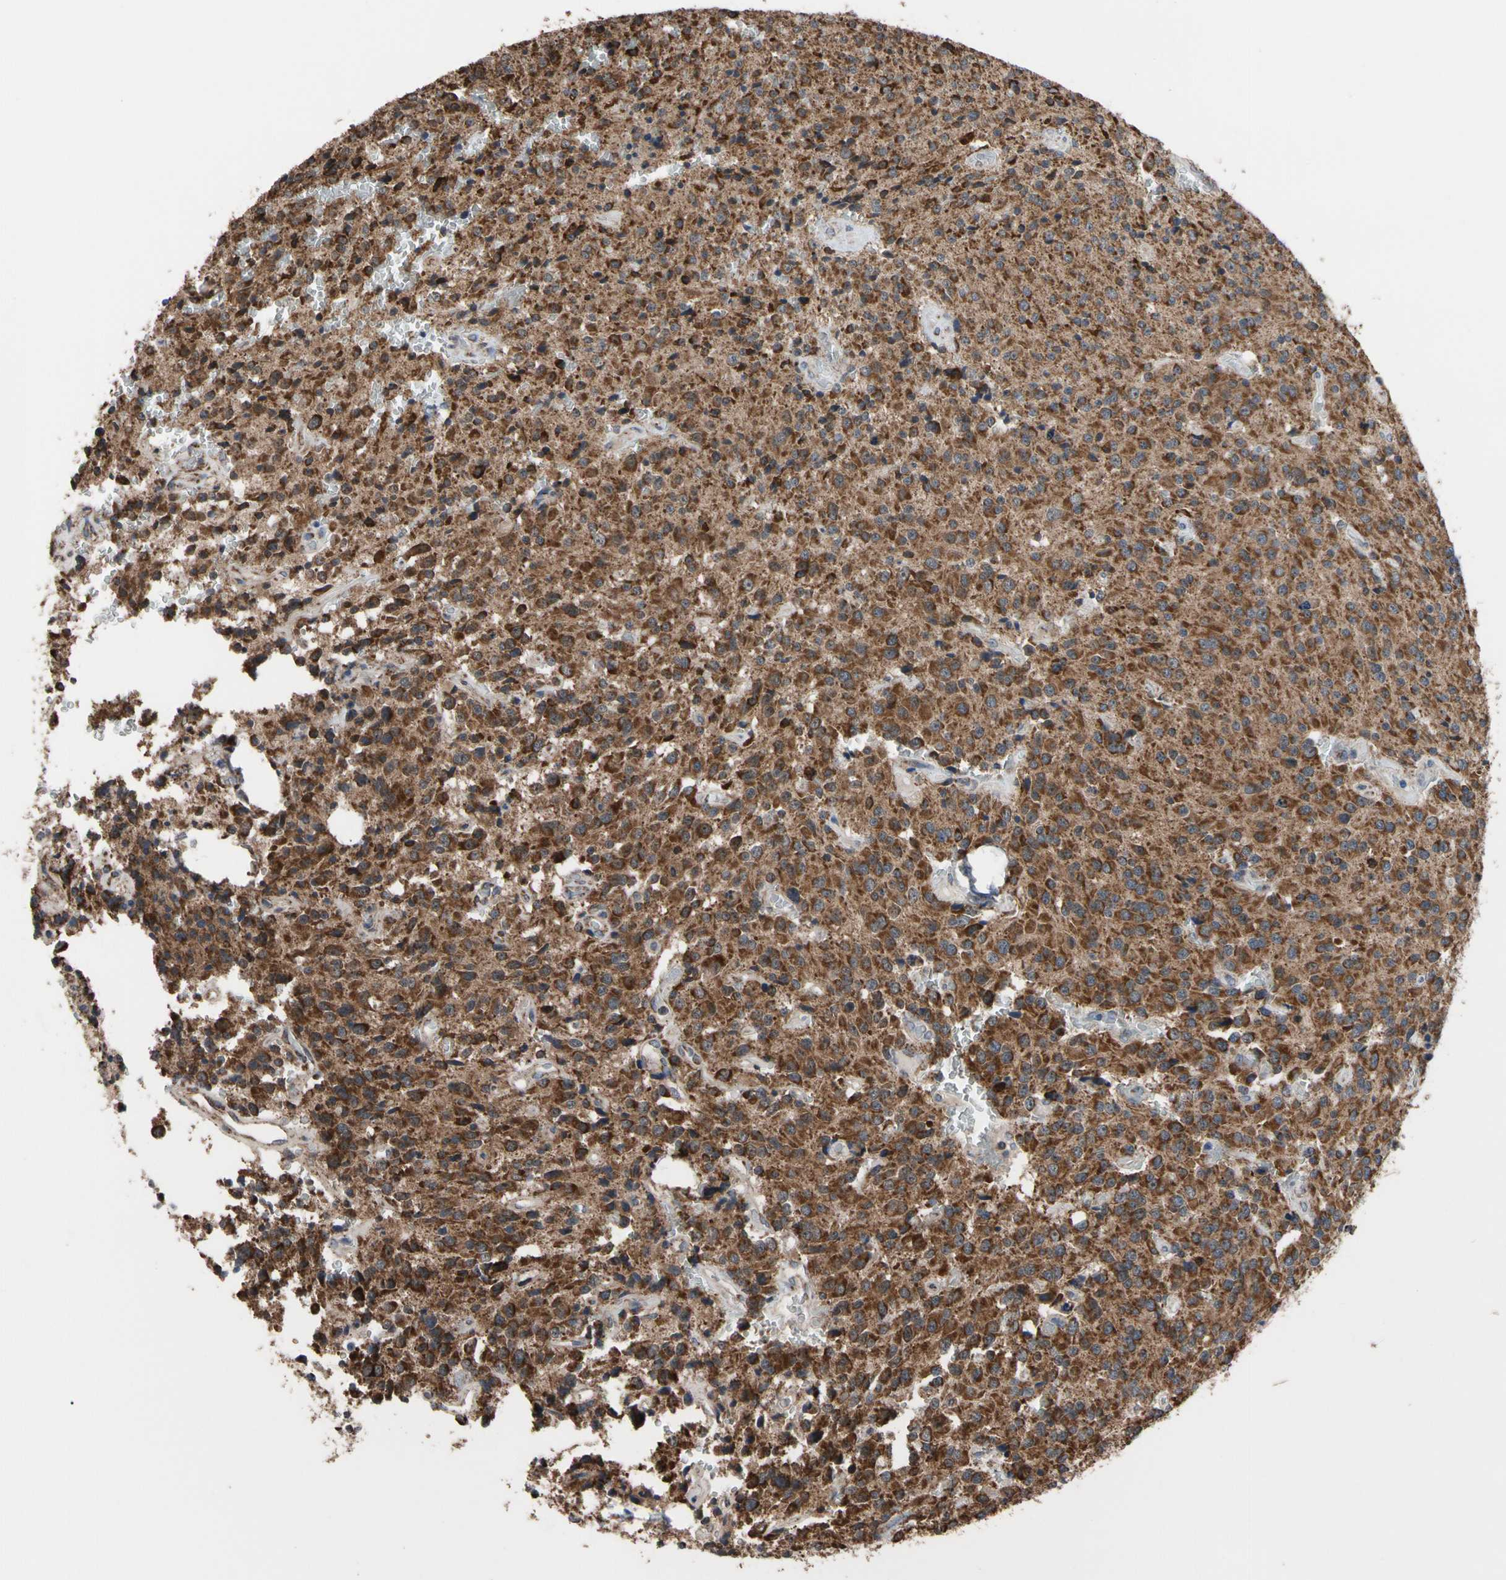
{"staining": {"intensity": "strong", "quantity": ">75%", "location": "cytoplasmic/membranous"}, "tissue": "glioma", "cell_type": "Tumor cells", "image_type": "cancer", "snomed": [{"axis": "morphology", "description": "Glioma, malignant, Low grade"}, {"axis": "topography", "description": "Brain"}], "caption": "Immunohistochemistry micrograph of neoplastic tissue: human malignant glioma (low-grade) stained using immunohistochemistry (IHC) reveals high levels of strong protein expression localized specifically in the cytoplasmic/membranous of tumor cells, appearing as a cytoplasmic/membranous brown color.", "gene": "FAM110B", "patient": {"sex": "male", "age": 58}}